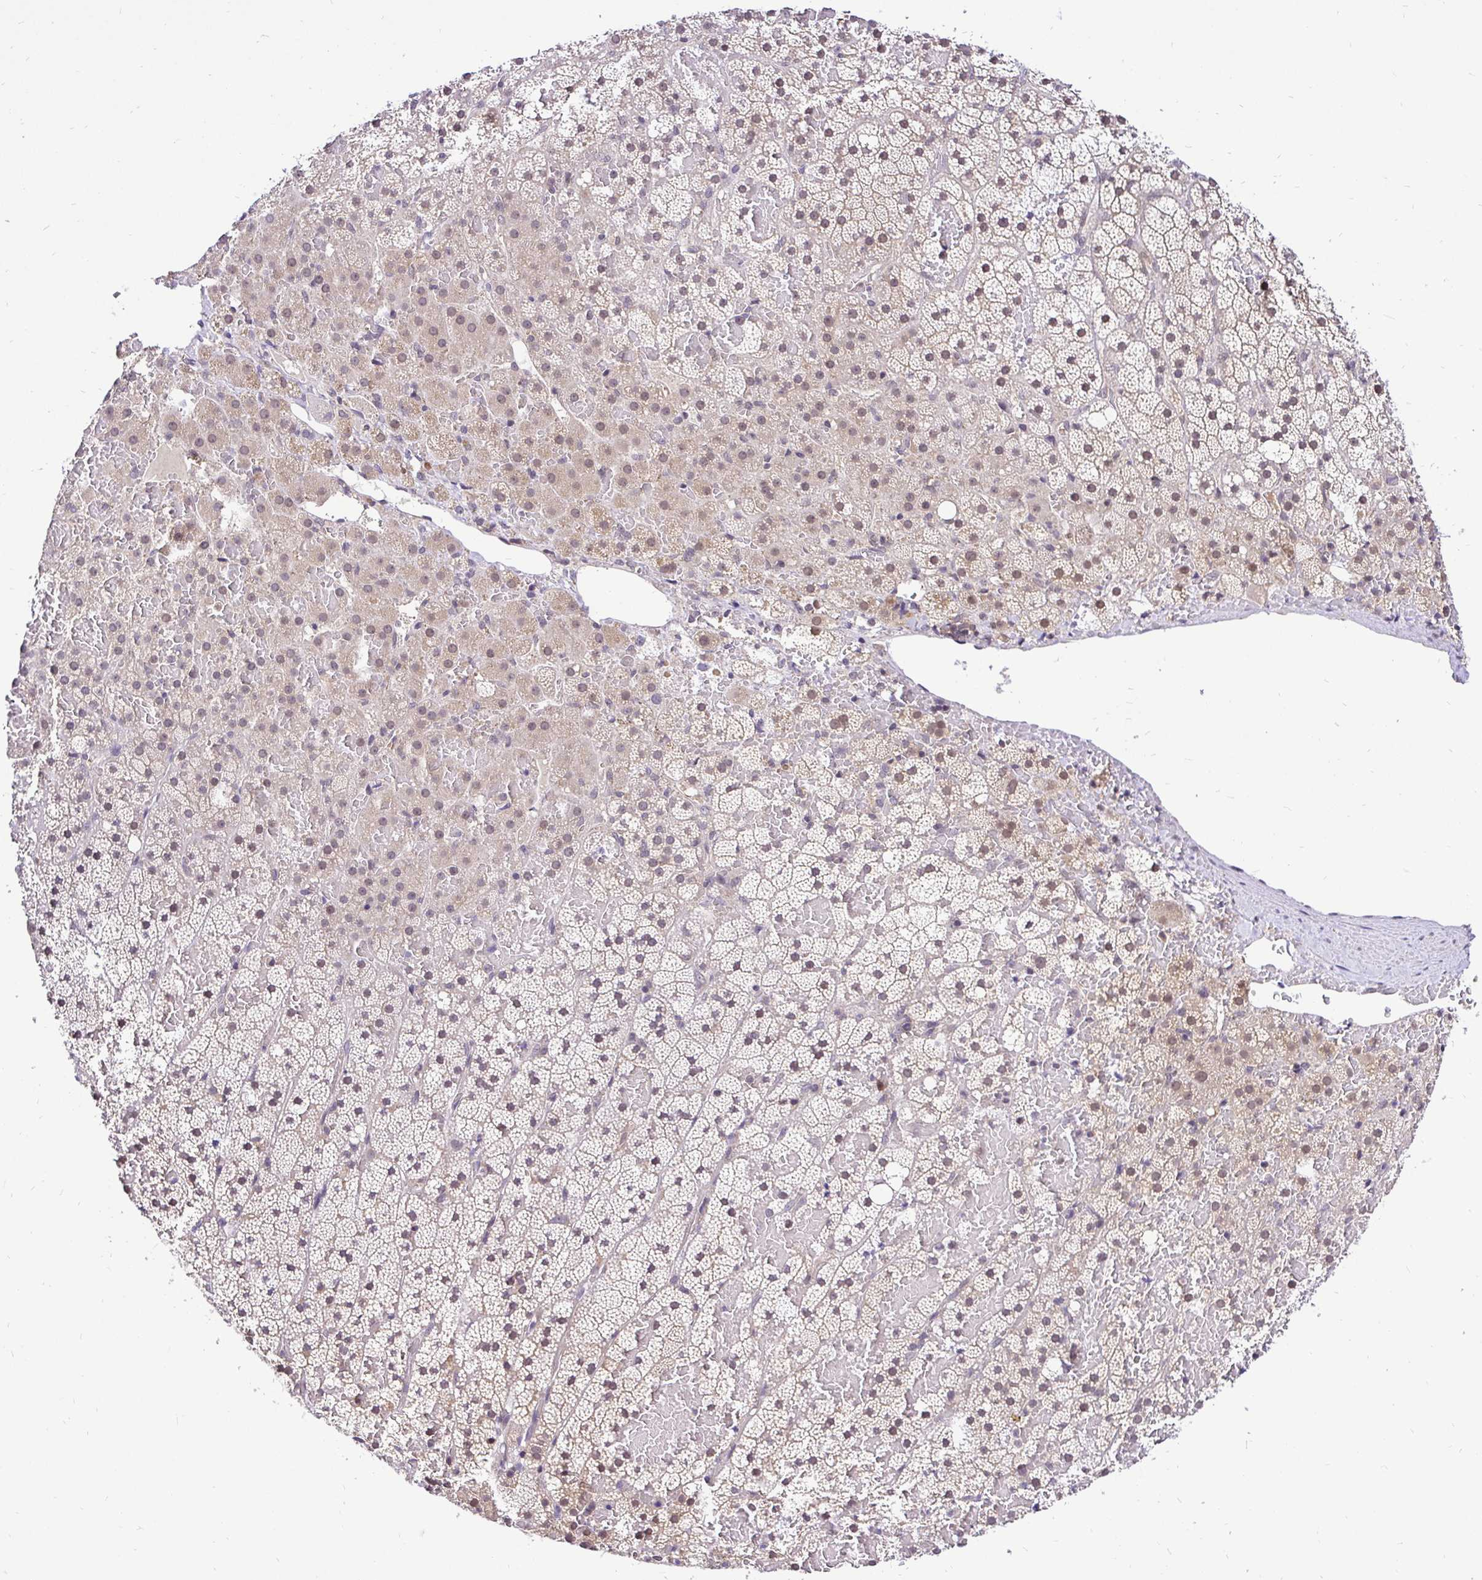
{"staining": {"intensity": "moderate", "quantity": "25%-75%", "location": "nuclear"}, "tissue": "adrenal gland", "cell_type": "Glandular cells", "image_type": "normal", "snomed": [{"axis": "morphology", "description": "Normal tissue, NOS"}, {"axis": "topography", "description": "Adrenal gland"}], "caption": "Immunohistochemistry (IHC) micrograph of unremarkable adrenal gland: human adrenal gland stained using IHC exhibits medium levels of moderate protein expression localized specifically in the nuclear of glandular cells, appearing as a nuclear brown color.", "gene": "UBE2M", "patient": {"sex": "male", "age": 53}}